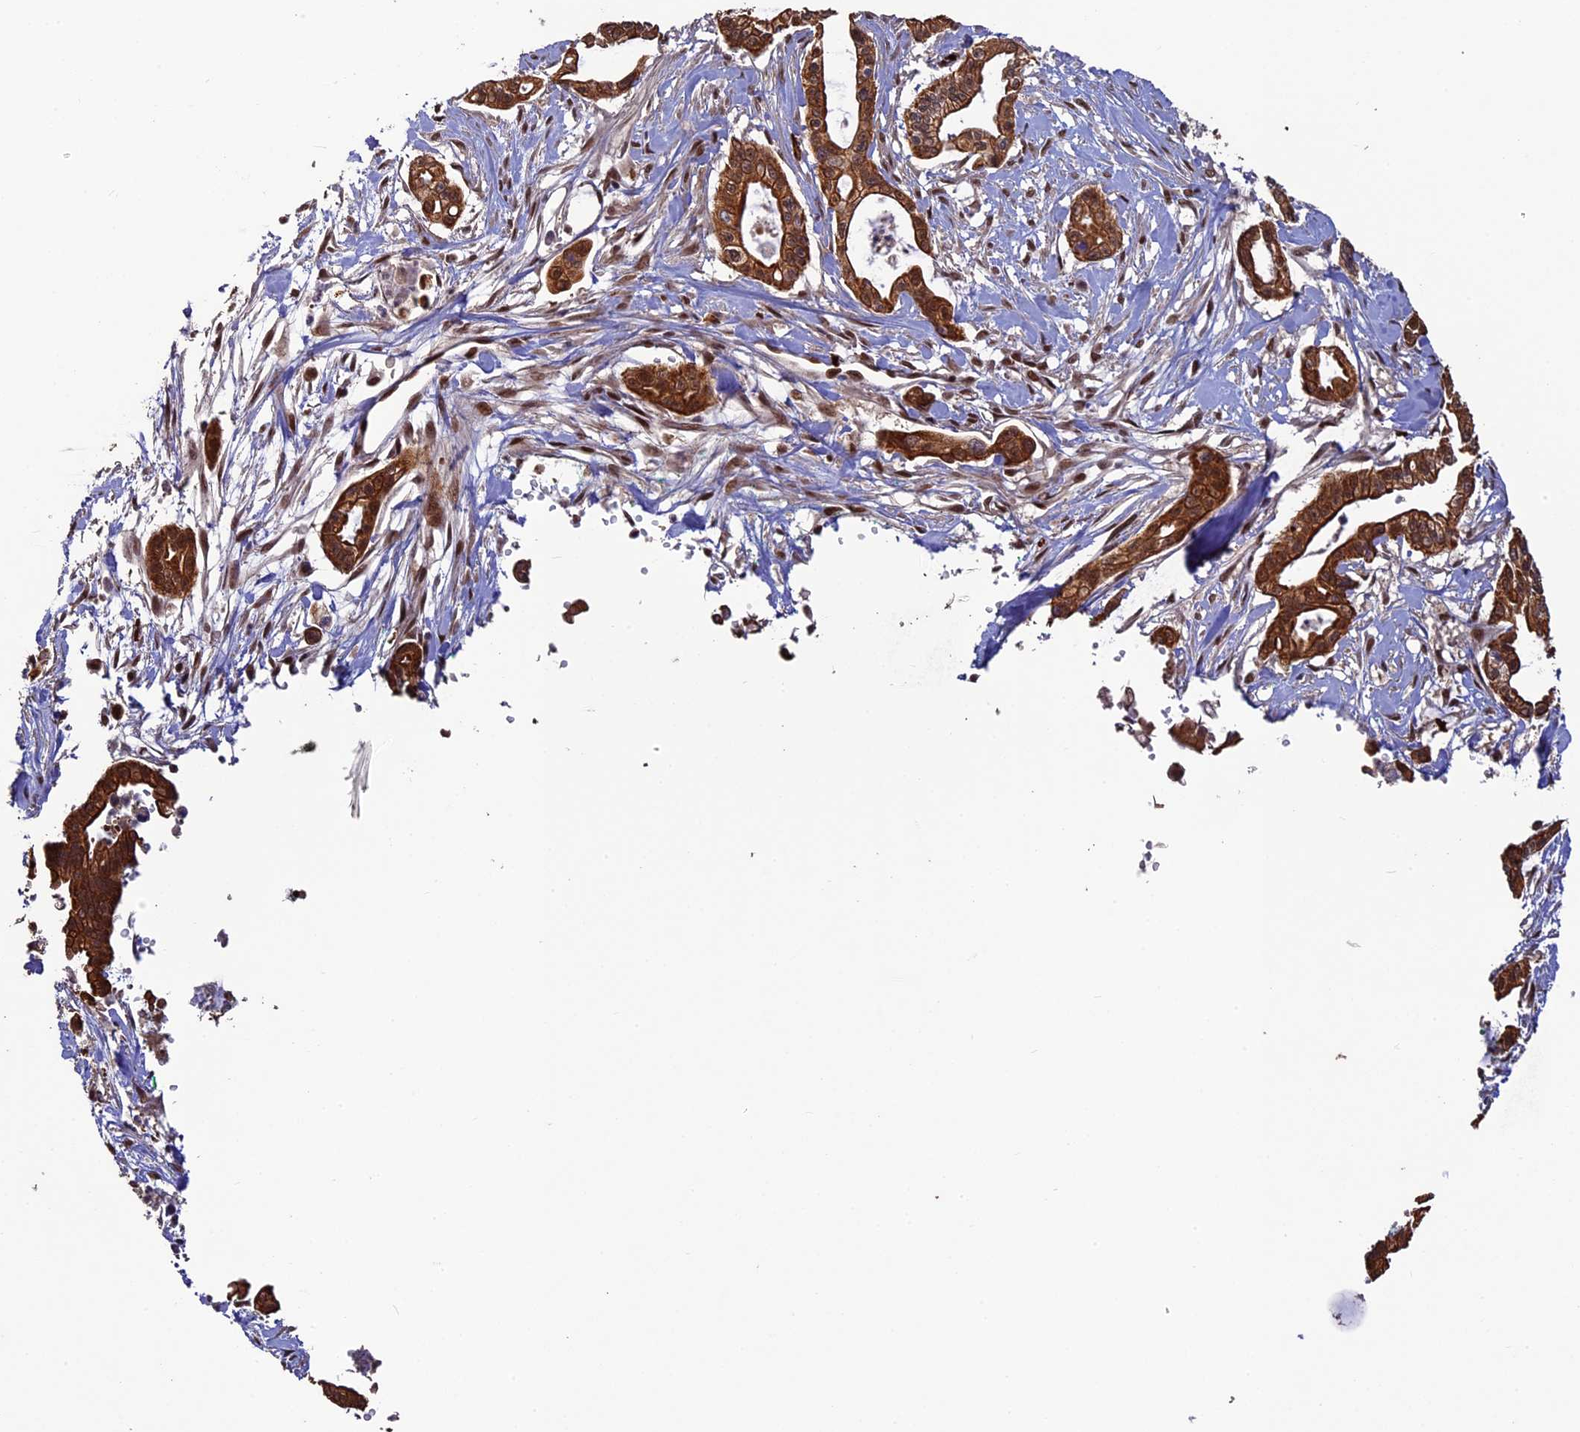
{"staining": {"intensity": "strong", "quantity": ">75%", "location": "cytoplasmic/membranous,nuclear"}, "tissue": "pancreatic cancer", "cell_type": "Tumor cells", "image_type": "cancer", "snomed": [{"axis": "morphology", "description": "Adenocarcinoma, NOS"}, {"axis": "topography", "description": "Pancreas"}], "caption": "Immunohistochemical staining of human pancreatic cancer shows strong cytoplasmic/membranous and nuclear protein staining in approximately >75% of tumor cells.", "gene": "NAE1", "patient": {"sex": "male", "age": 68}}